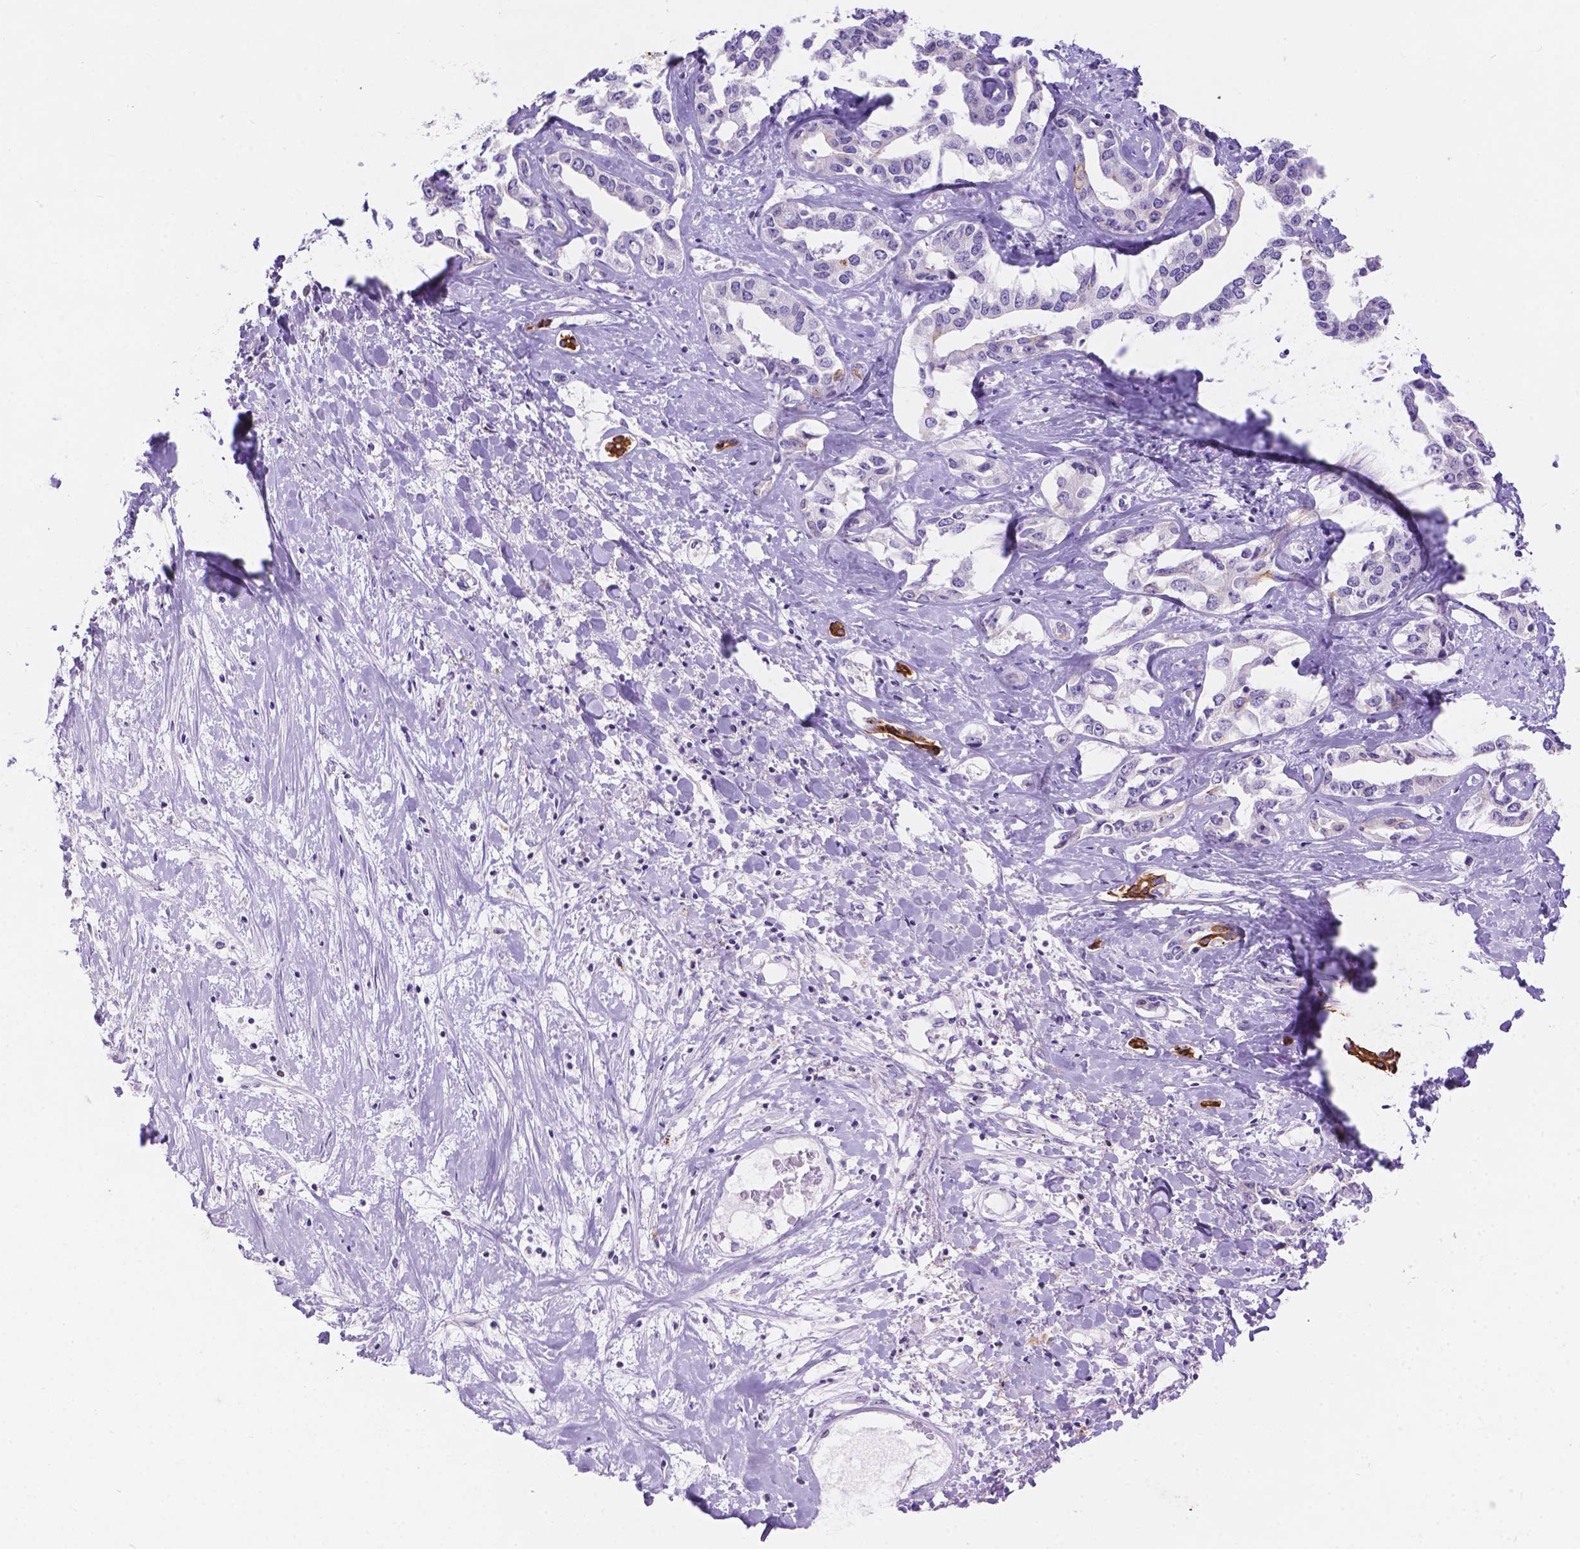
{"staining": {"intensity": "negative", "quantity": "none", "location": "none"}, "tissue": "liver cancer", "cell_type": "Tumor cells", "image_type": "cancer", "snomed": [{"axis": "morphology", "description": "Cholangiocarcinoma"}, {"axis": "topography", "description": "Liver"}], "caption": "Tumor cells are negative for protein expression in human cholangiocarcinoma (liver).", "gene": "DMWD", "patient": {"sex": "male", "age": 59}}